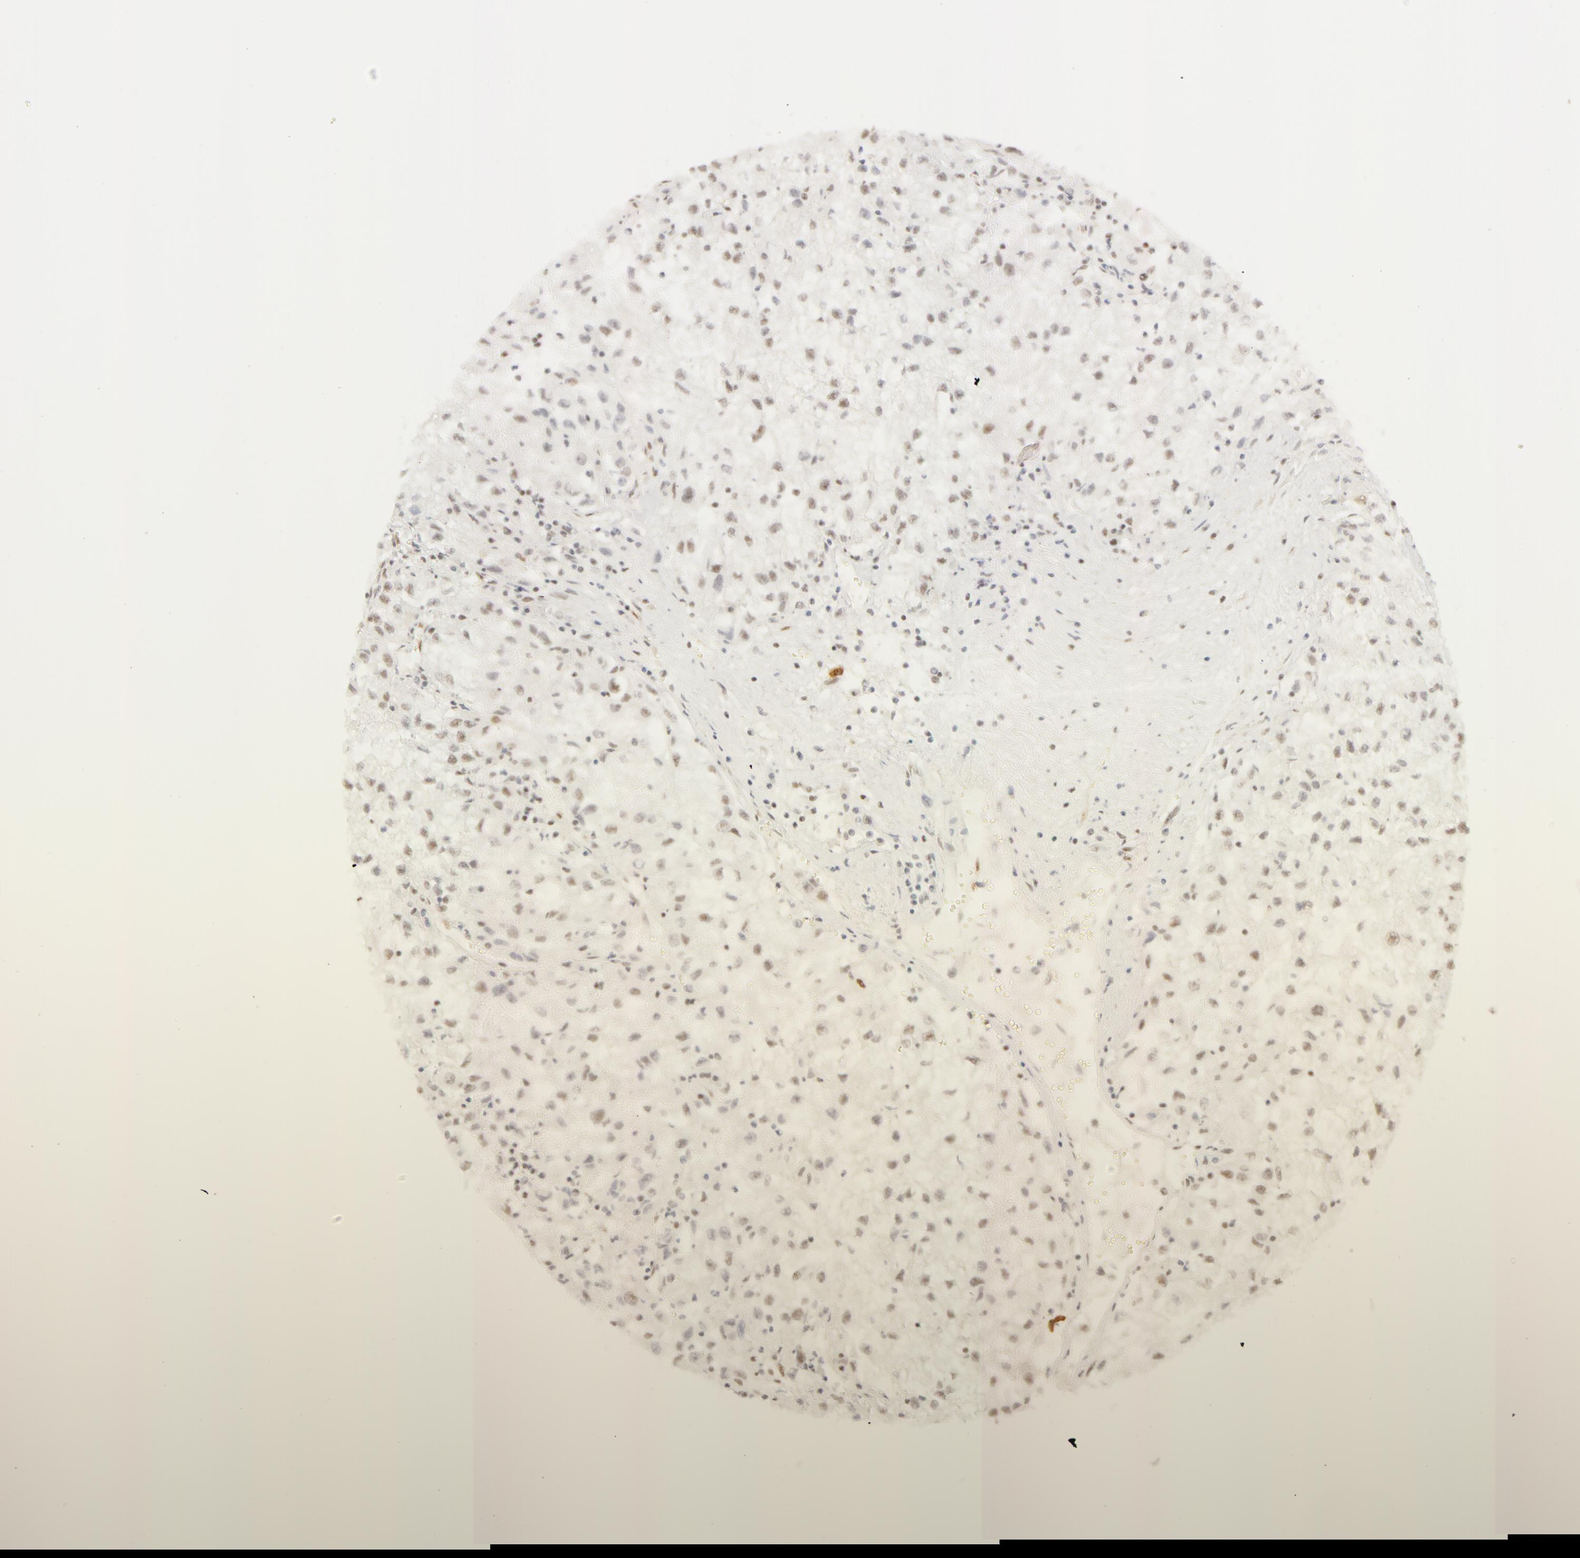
{"staining": {"intensity": "weak", "quantity": "25%-75%", "location": "nuclear"}, "tissue": "renal cancer", "cell_type": "Tumor cells", "image_type": "cancer", "snomed": [{"axis": "morphology", "description": "Adenocarcinoma, NOS"}, {"axis": "topography", "description": "Kidney"}], "caption": "Renal cancer (adenocarcinoma) stained with a protein marker reveals weak staining in tumor cells.", "gene": "RBM39", "patient": {"sex": "male", "age": 59}}